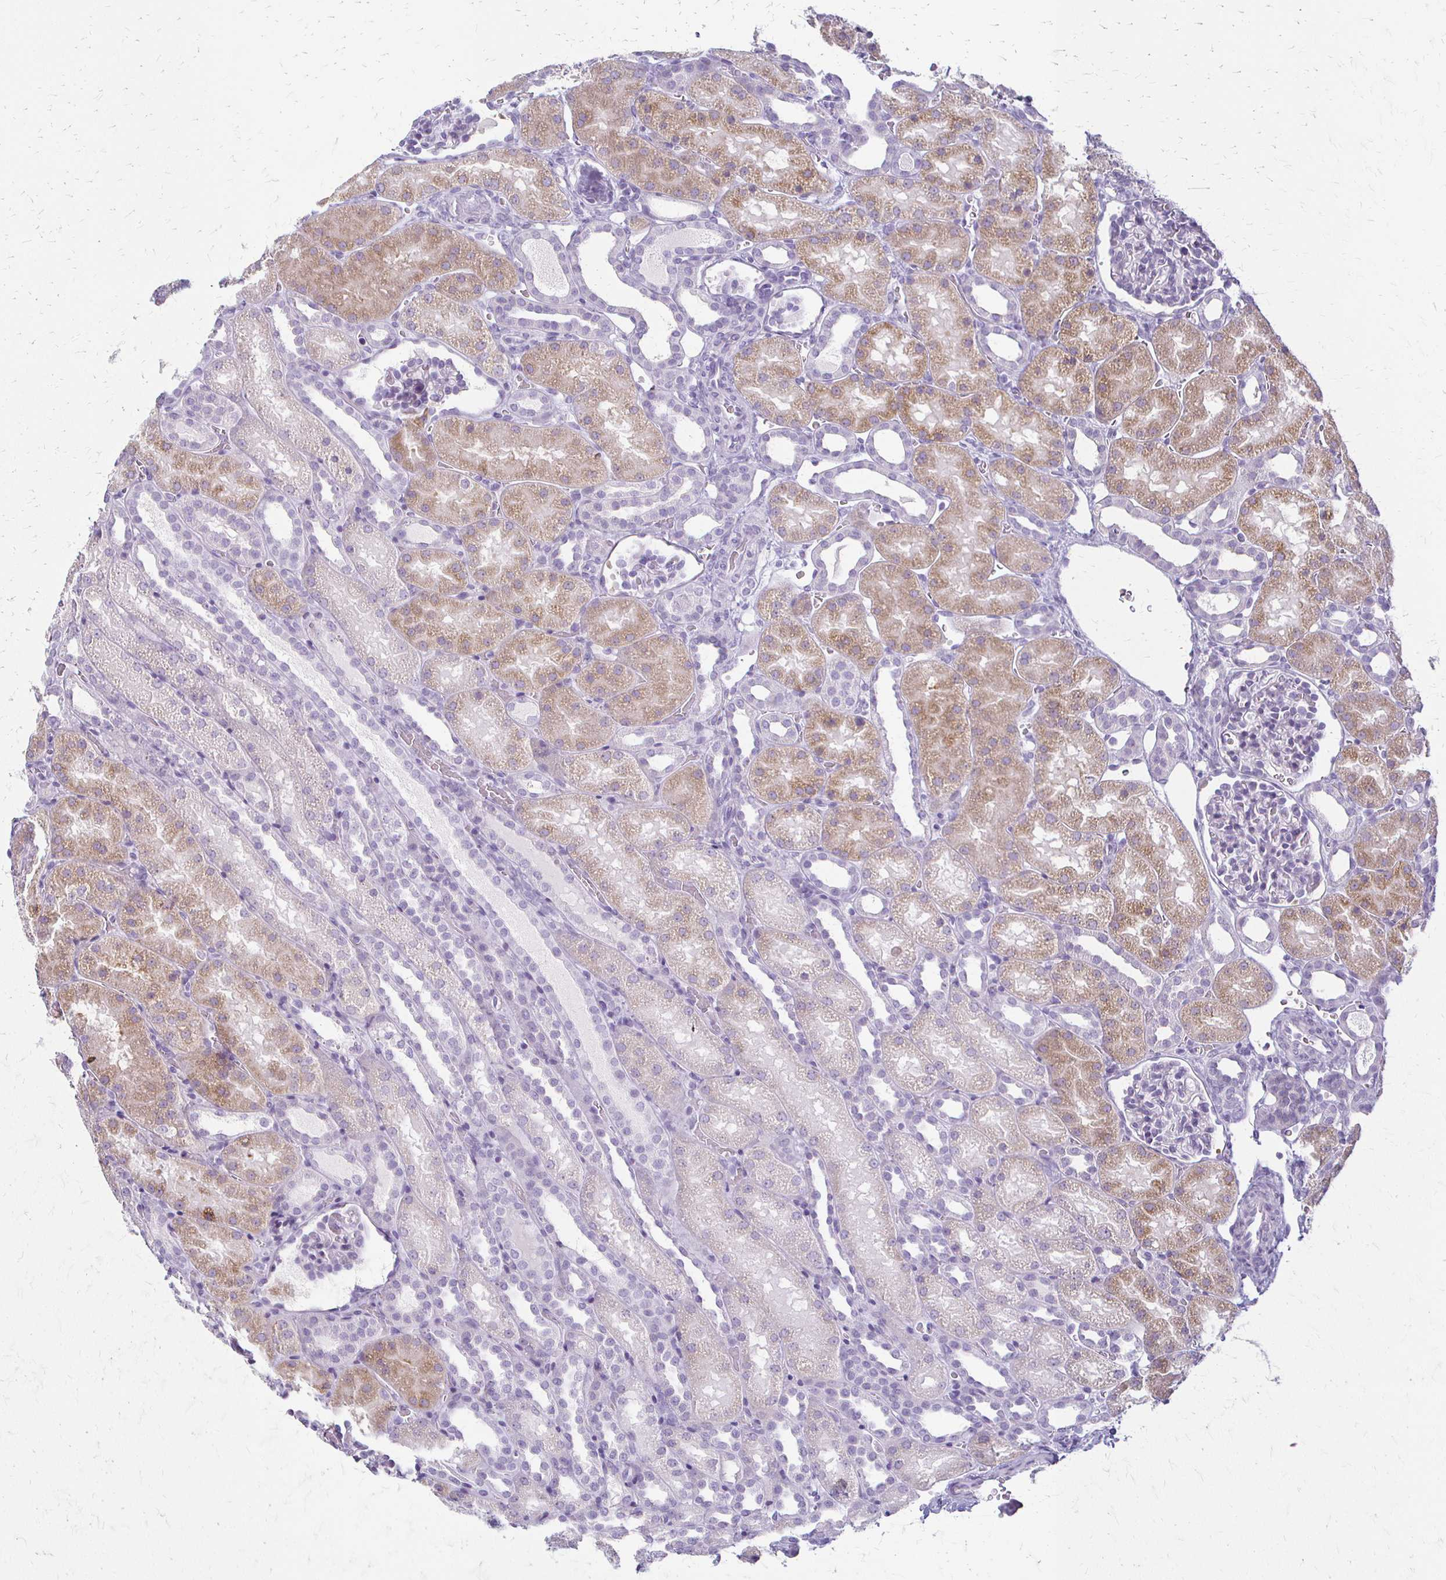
{"staining": {"intensity": "negative", "quantity": "none", "location": "none"}, "tissue": "kidney", "cell_type": "Cells in glomeruli", "image_type": "normal", "snomed": [{"axis": "morphology", "description": "Normal tissue, NOS"}, {"axis": "topography", "description": "Kidney"}], "caption": "This image is of normal kidney stained with IHC to label a protein in brown with the nuclei are counter-stained blue. There is no positivity in cells in glomeruli.", "gene": "ACP5", "patient": {"sex": "male", "age": 2}}